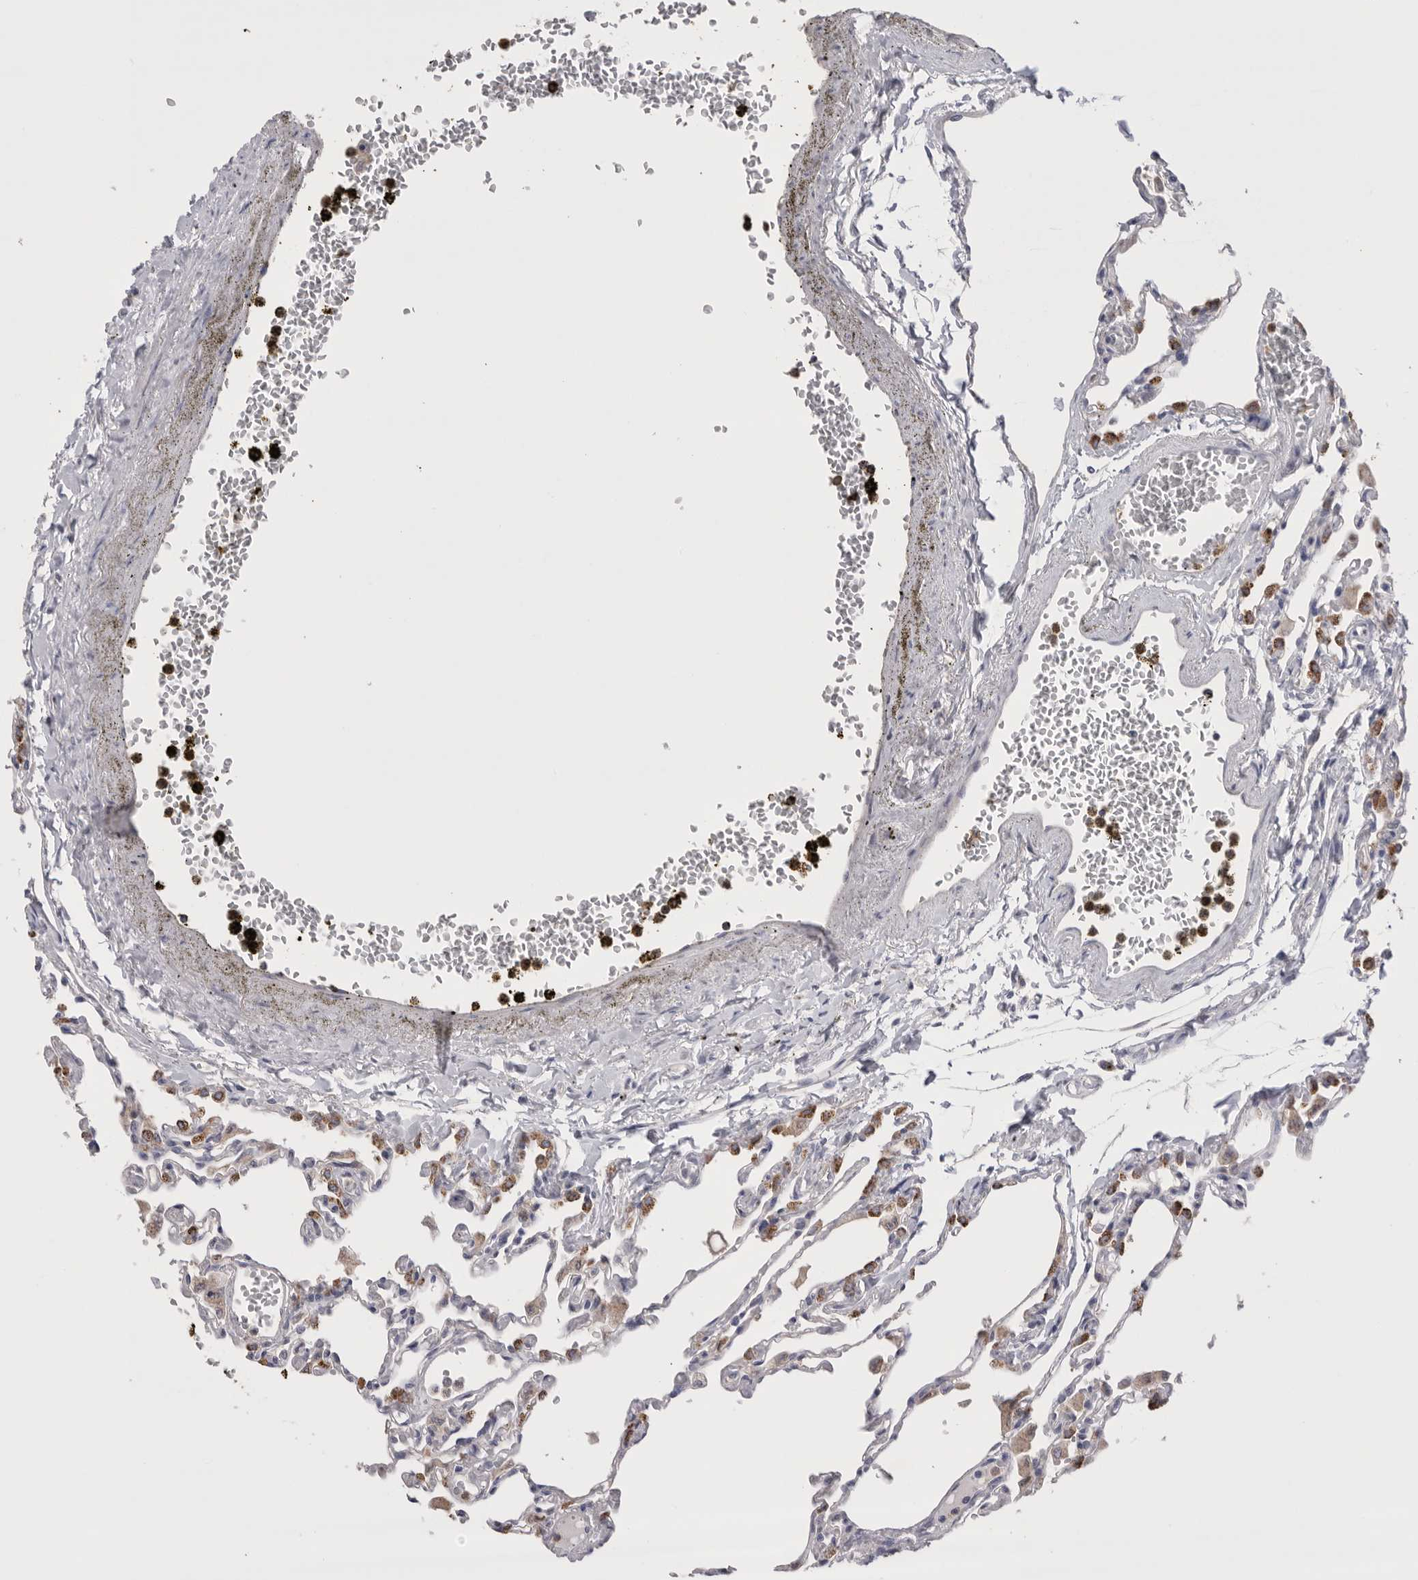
{"staining": {"intensity": "moderate", "quantity": "<25%", "location": "cytoplasmic/membranous"}, "tissue": "lung", "cell_type": "Alveolar cells", "image_type": "normal", "snomed": [{"axis": "morphology", "description": "Normal tissue, NOS"}, {"axis": "topography", "description": "Bronchus"}, {"axis": "topography", "description": "Lung"}], "caption": "Lung stained for a protein (brown) shows moderate cytoplasmic/membranous positive expression in approximately <25% of alveolar cells.", "gene": "CCDC126", "patient": {"sex": "female", "age": 49}}